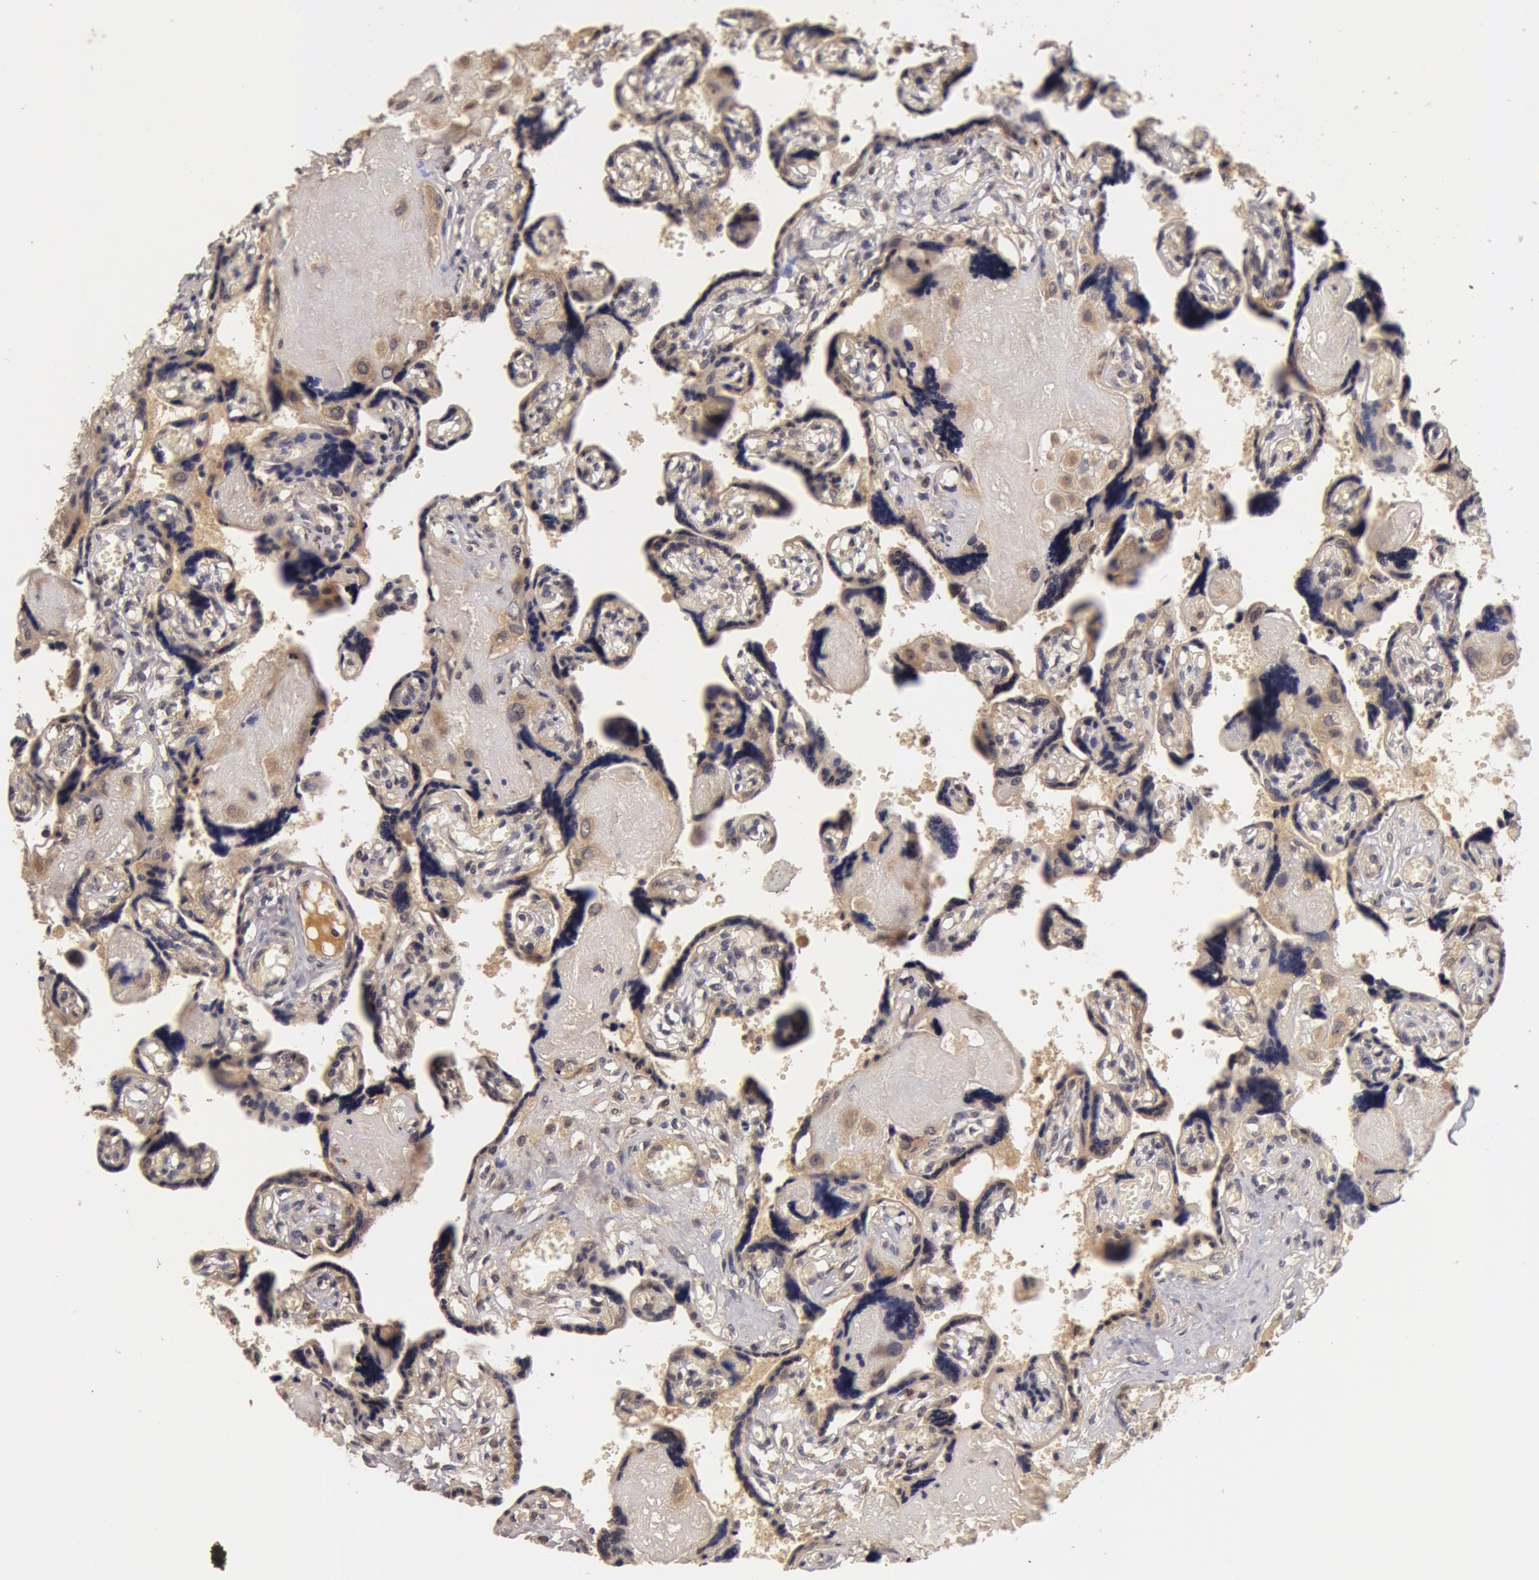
{"staining": {"intensity": "moderate", "quantity": ">75%", "location": "cytoplasmic/membranous"}, "tissue": "placenta", "cell_type": "Decidual cells", "image_type": "normal", "snomed": [{"axis": "morphology", "description": "Normal tissue, NOS"}, {"axis": "morphology", "description": "Degeneration, NOS"}, {"axis": "topography", "description": "Placenta"}], "caption": "Human placenta stained for a protein (brown) displays moderate cytoplasmic/membranous positive expression in about >75% of decidual cells.", "gene": "BCHE", "patient": {"sex": "female", "age": 35}}